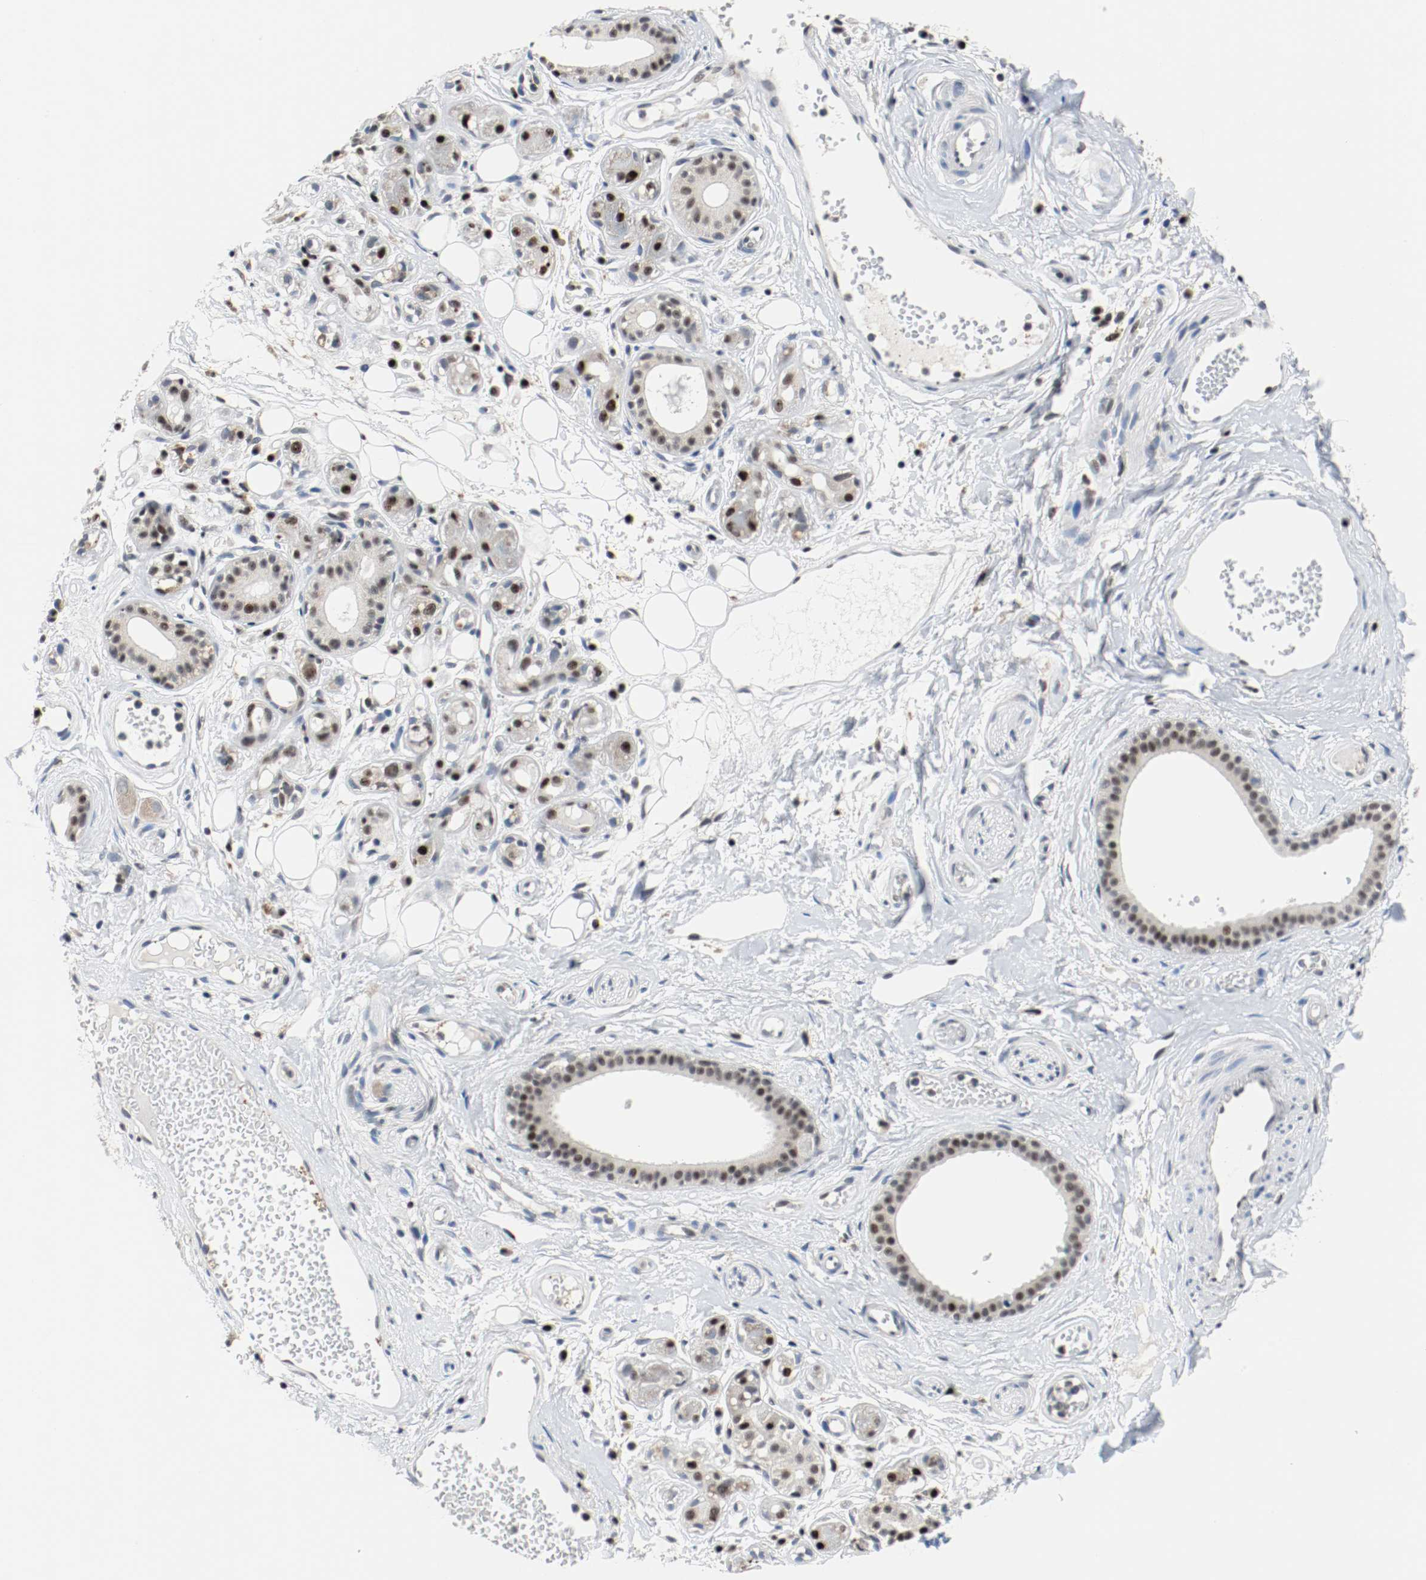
{"staining": {"intensity": "moderate", "quantity": "25%-75%", "location": "nuclear"}, "tissue": "salivary gland", "cell_type": "Glandular cells", "image_type": "normal", "snomed": [{"axis": "morphology", "description": "Normal tissue, NOS"}, {"axis": "topography", "description": "Salivary gland"}], "caption": "Salivary gland stained with DAB IHC demonstrates medium levels of moderate nuclear expression in about 25%-75% of glandular cells. (DAB (3,3'-diaminobenzidine) = brown stain, brightfield microscopy at high magnification).", "gene": "ASH1L", "patient": {"sex": "male", "age": 54}}